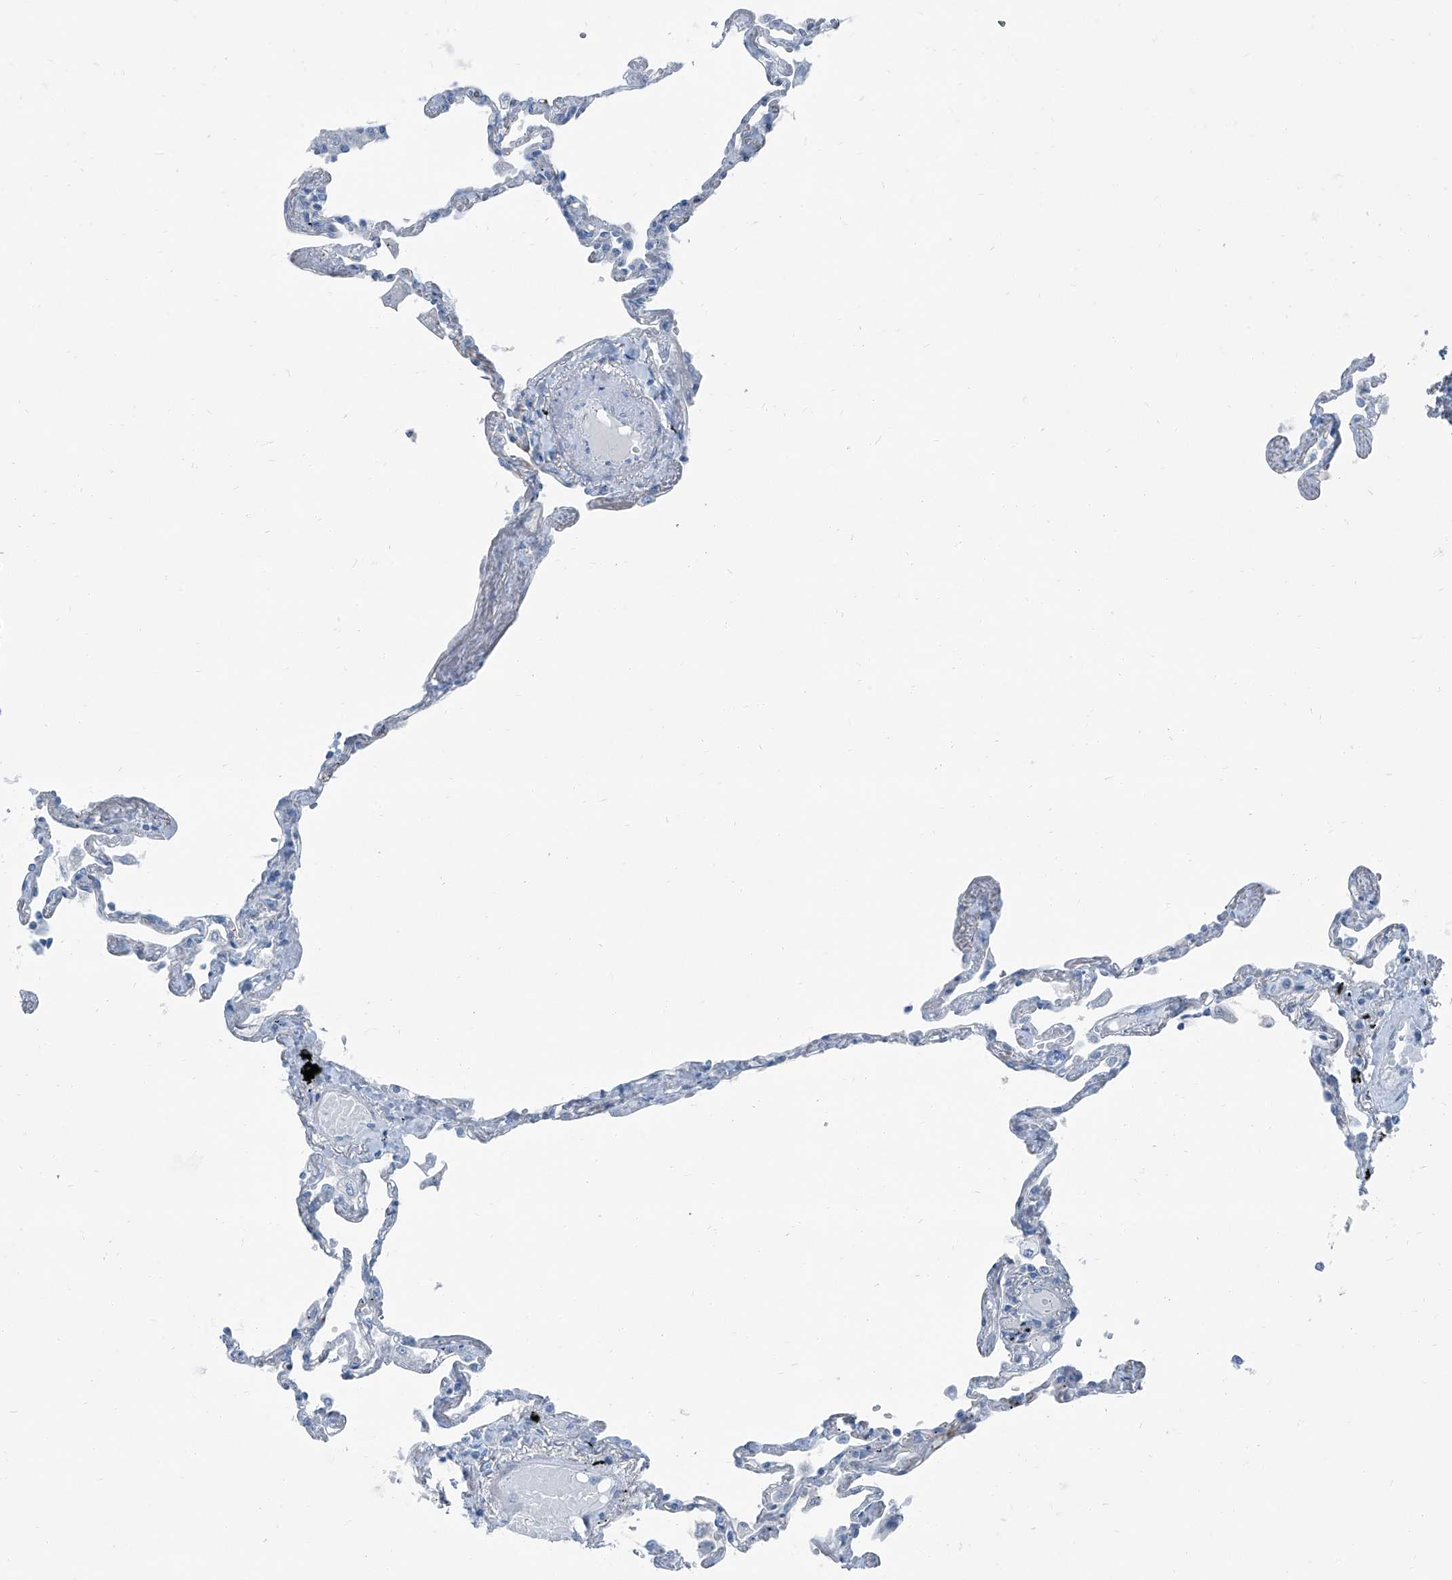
{"staining": {"intensity": "negative", "quantity": "none", "location": "none"}, "tissue": "lung", "cell_type": "Alveolar cells", "image_type": "normal", "snomed": [{"axis": "morphology", "description": "Normal tissue, NOS"}, {"axis": "topography", "description": "Lung"}], "caption": "Lung stained for a protein using immunohistochemistry displays no expression alveolar cells.", "gene": "RGN", "patient": {"sex": "female", "age": 67}}